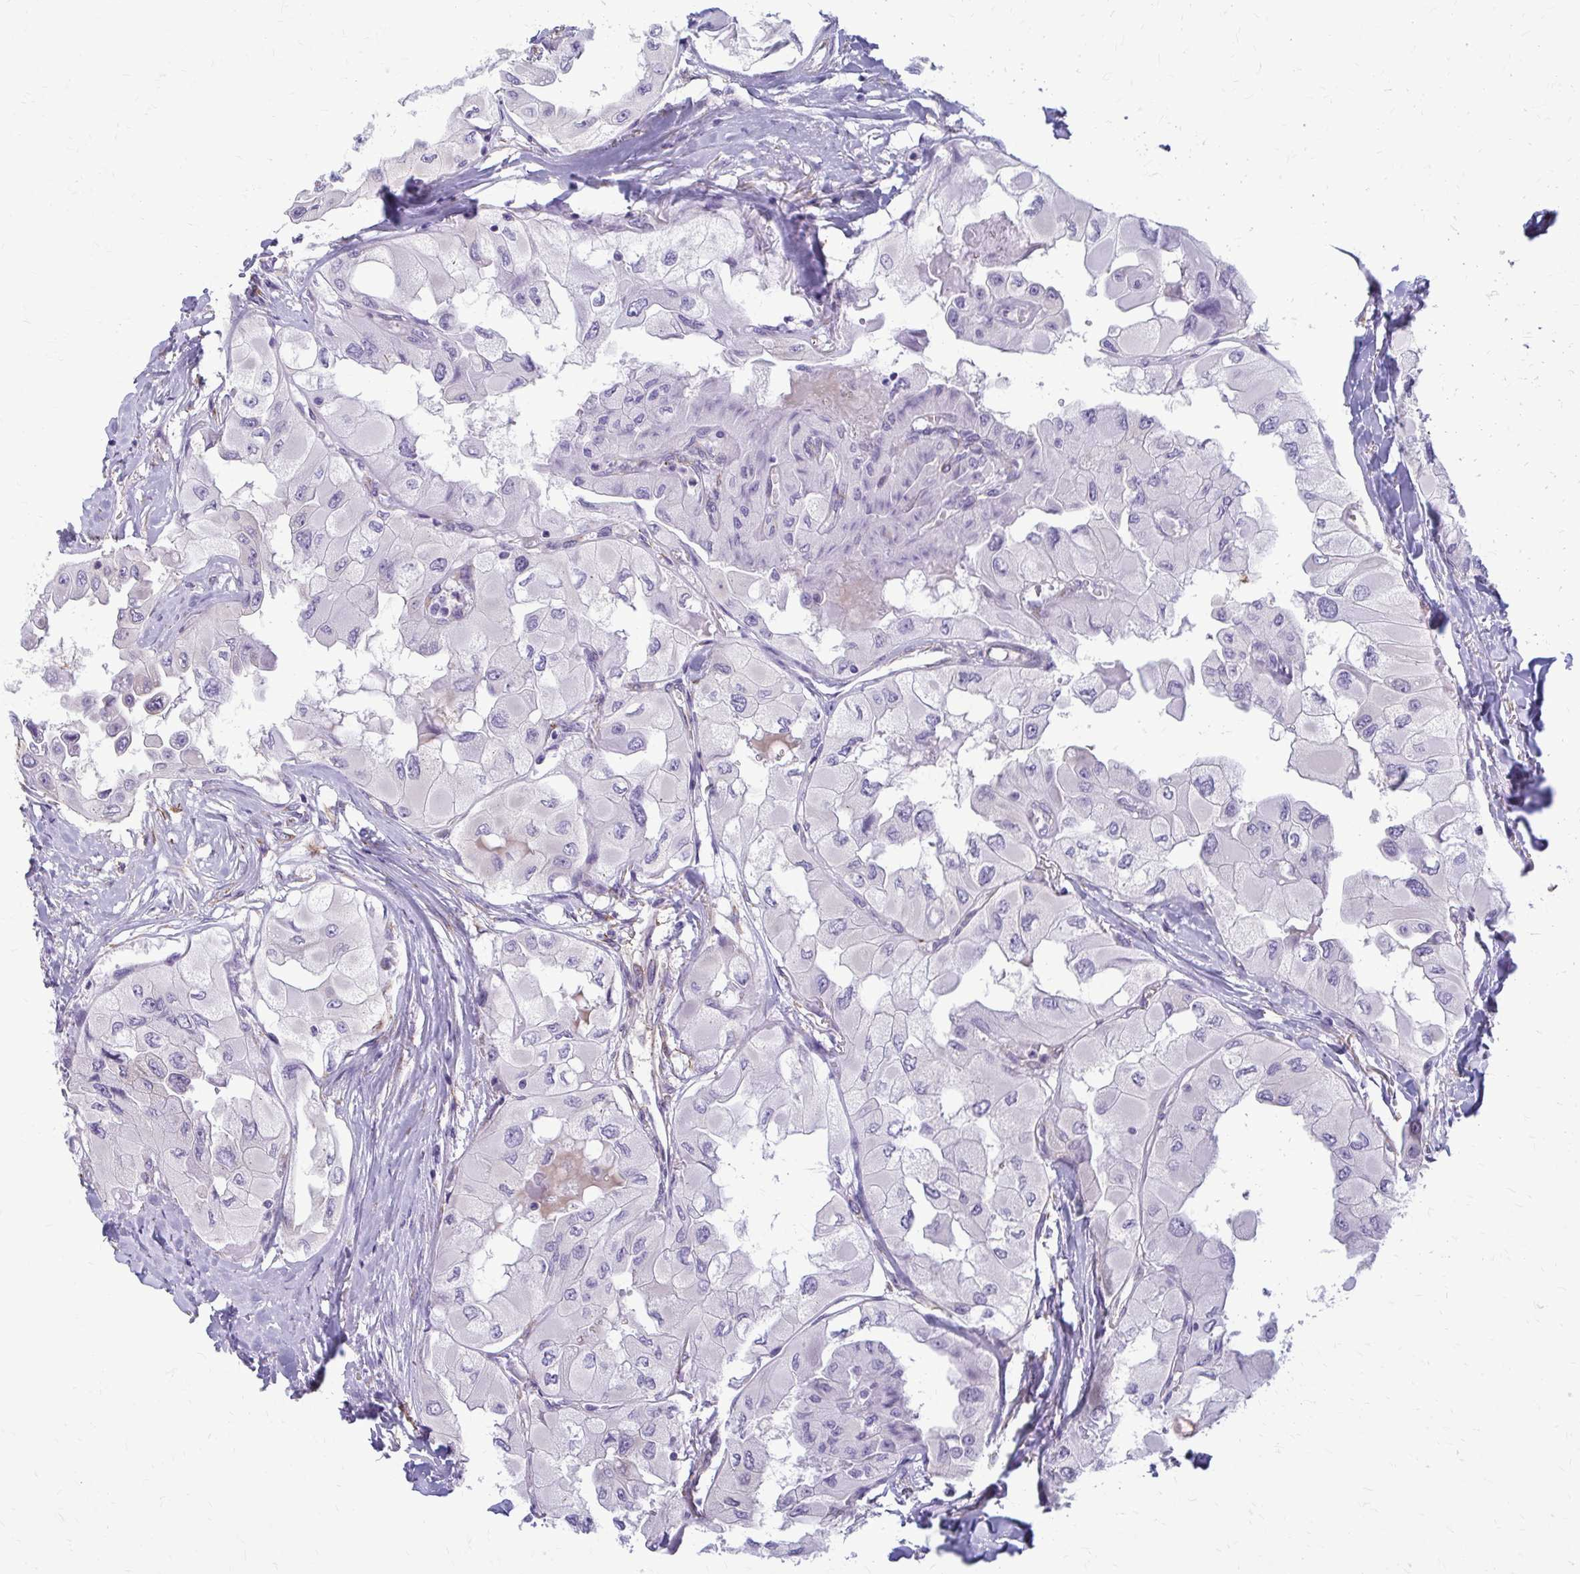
{"staining": {"intensity": "negative", "quantity": "none", "location": "none"}, "tissue": "thyroid cancer", "cell_type": "Tumor cells", "image_type": "cancer", "snomed": [{"axis": "morphology", "description": "Normal tissue, NOS"}, {"axis": "morphology", "description": "Papillary adenocarcinoma, NOS"}, {"axis": "topography", "description": "Thyroid gland"}], "caption": "An immunohistochemistry micrograph of thyroid papillary adenocarcinoma is shown. There is no staining in tumor cells of thyroid papillary adenocarcinoma.", "gene": "DEPP1", "patient": {"sex": "female", "age": 59}}